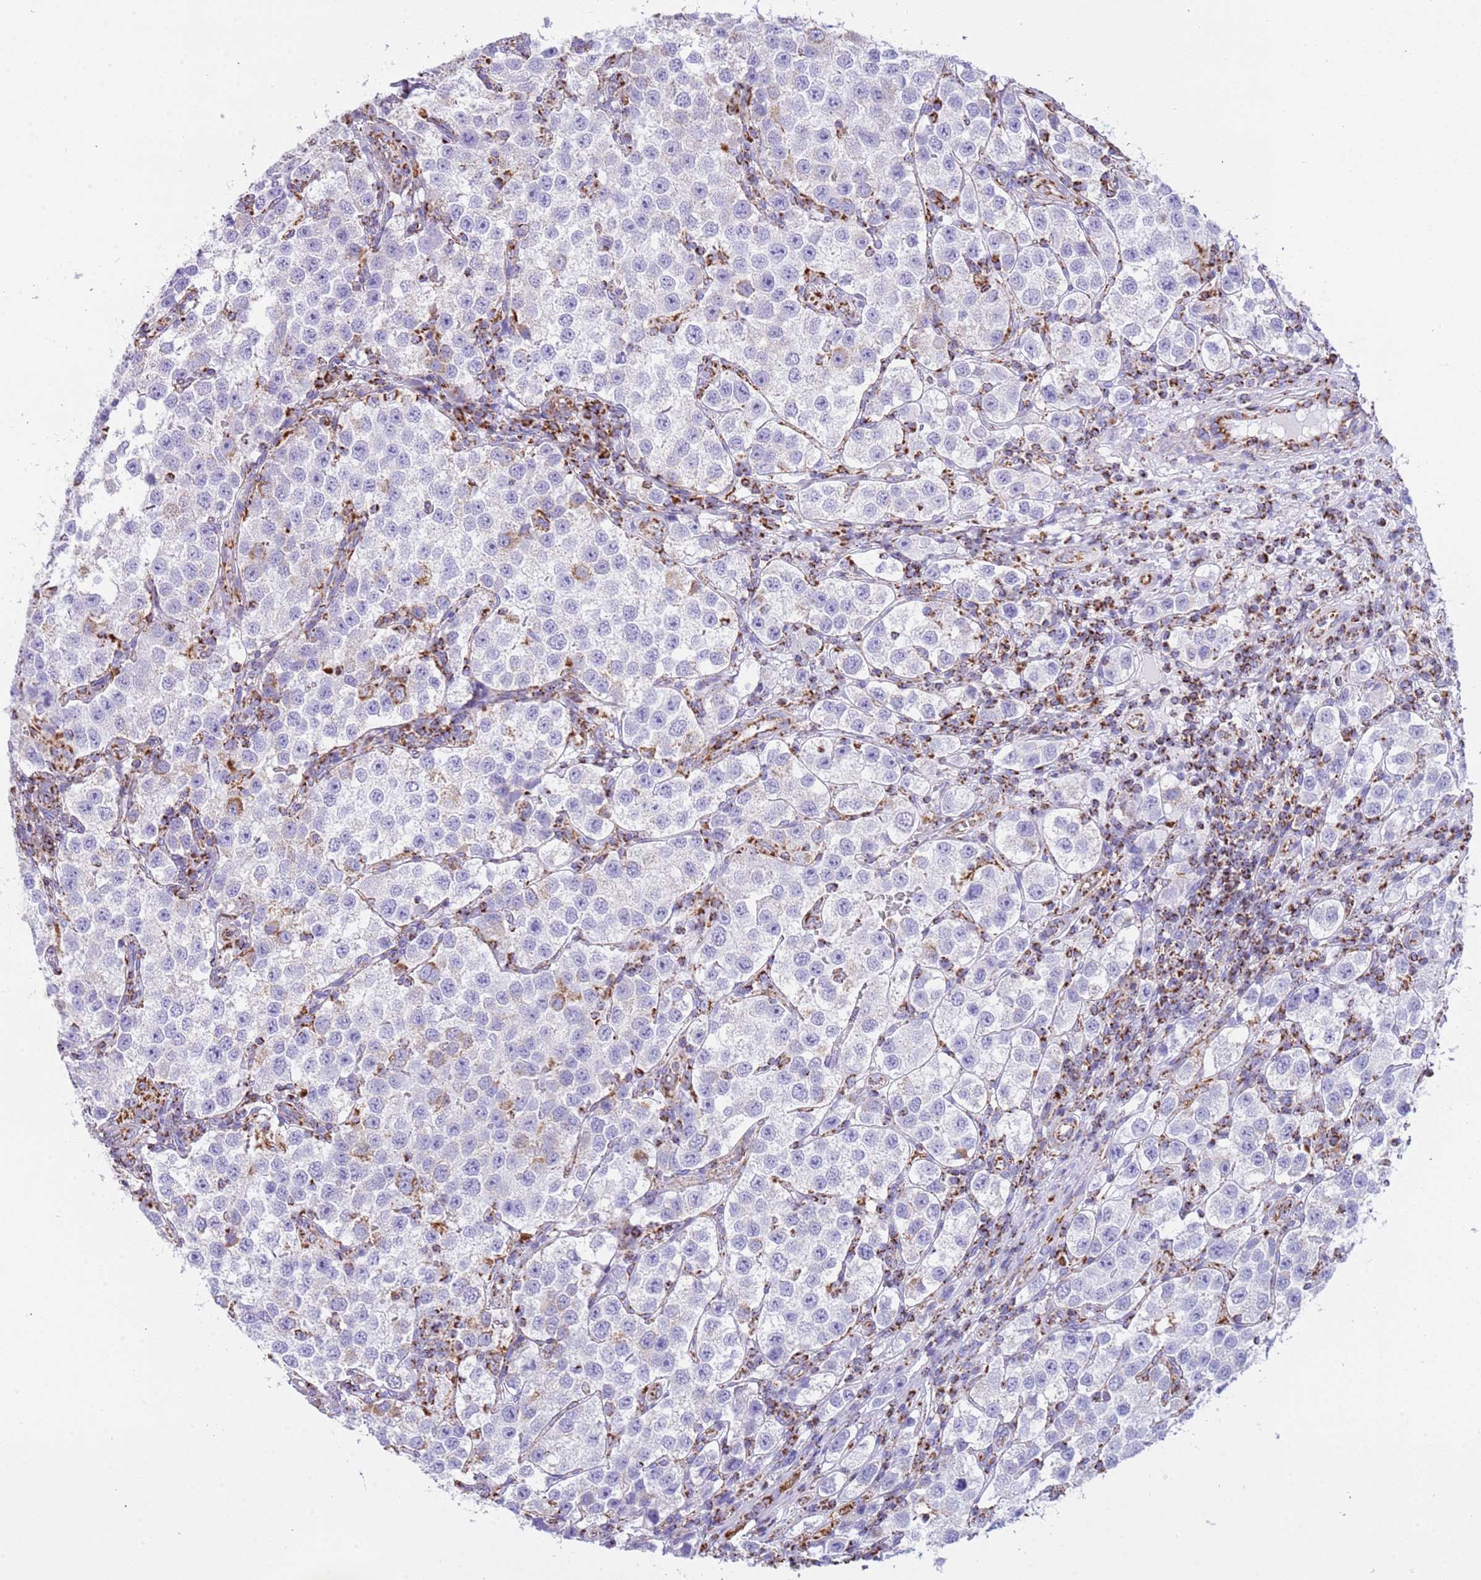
{"staining": {"intensity": "negative", "quantity": "none", "location": "none"}, "tissue": "testis cancer", "cell_type": "Tumor cells", "image_type": "cancer", "snomed": [{"axis": "morphology", "description": "Seminoma, NOS"}, {"axis": "topography", "description": "Testis"}], "caption": "Immunohistochemistry (IHC) photomicrograph of human testis seminoma stained for a protein (brown), which demonstrates no expression in tumor cells. (DAB immunohistochemistry visualized using brightfield microscopy, high magnification).", "gene": "SUCLG2", "patient": {"sex": "male", "age": 37}}